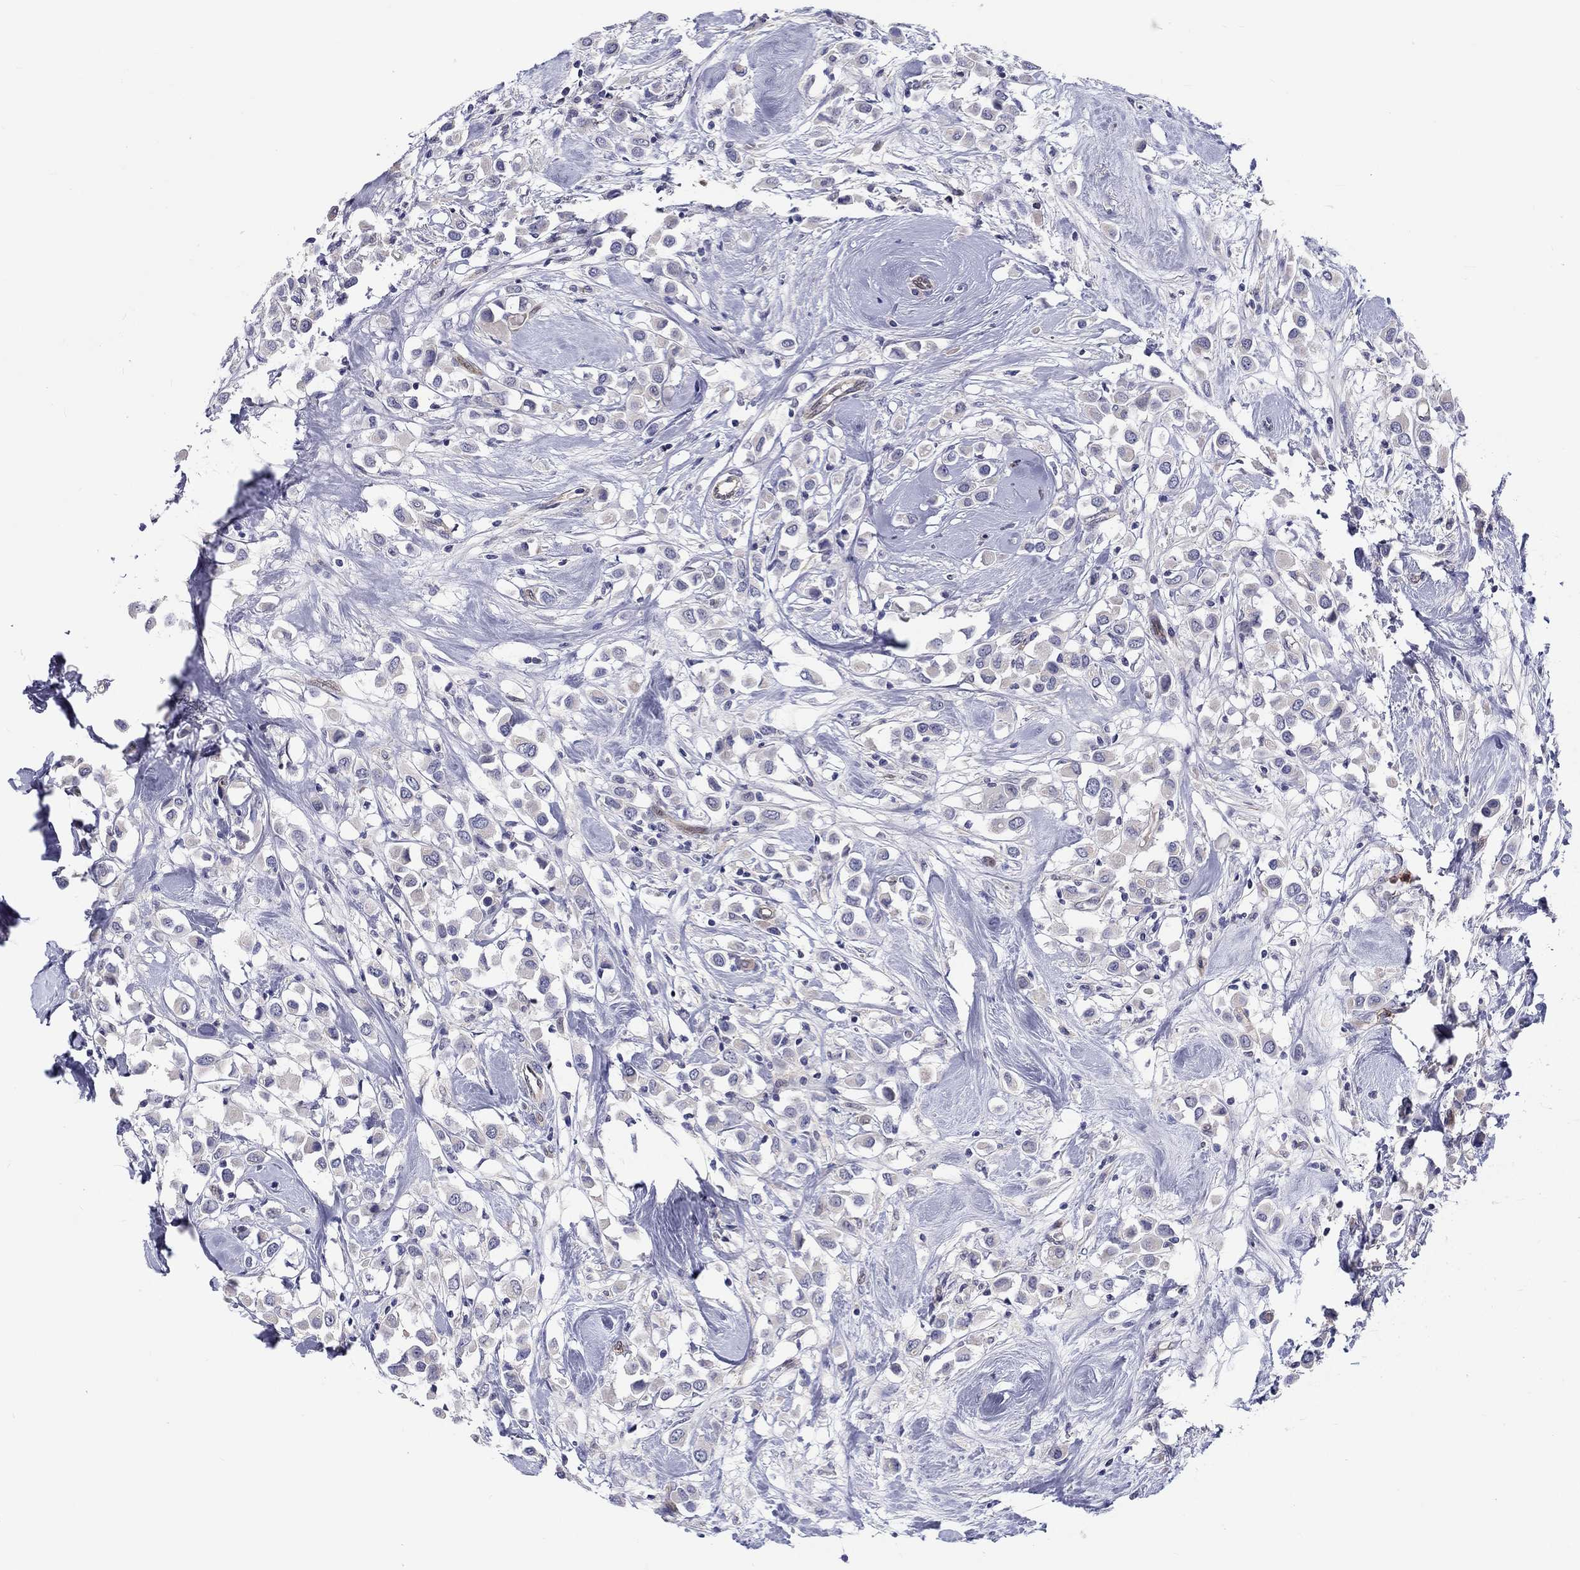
{"staining": {"intensity": "negative", "quantity": "none", "location": "none"}, "tissue": "breast cancer", "cell_type": "Tumor cells", "image_type": "cancer", "snomed": [{"axis": "morphology", "description": "Duct carcinoma"}, {"axis": "topography", "description": "Breast"}], "caption": "IHC of breast cancer demonstrates no staining in tumor cells. Brightfield microscopy of IHC stained with DAB (3,3'-diaminobenzidine) (brown) and hematoxylin (blue), captured at high magnification.", "gene": "ABCG4", "patient": {"sex": "female", "age": 61}}